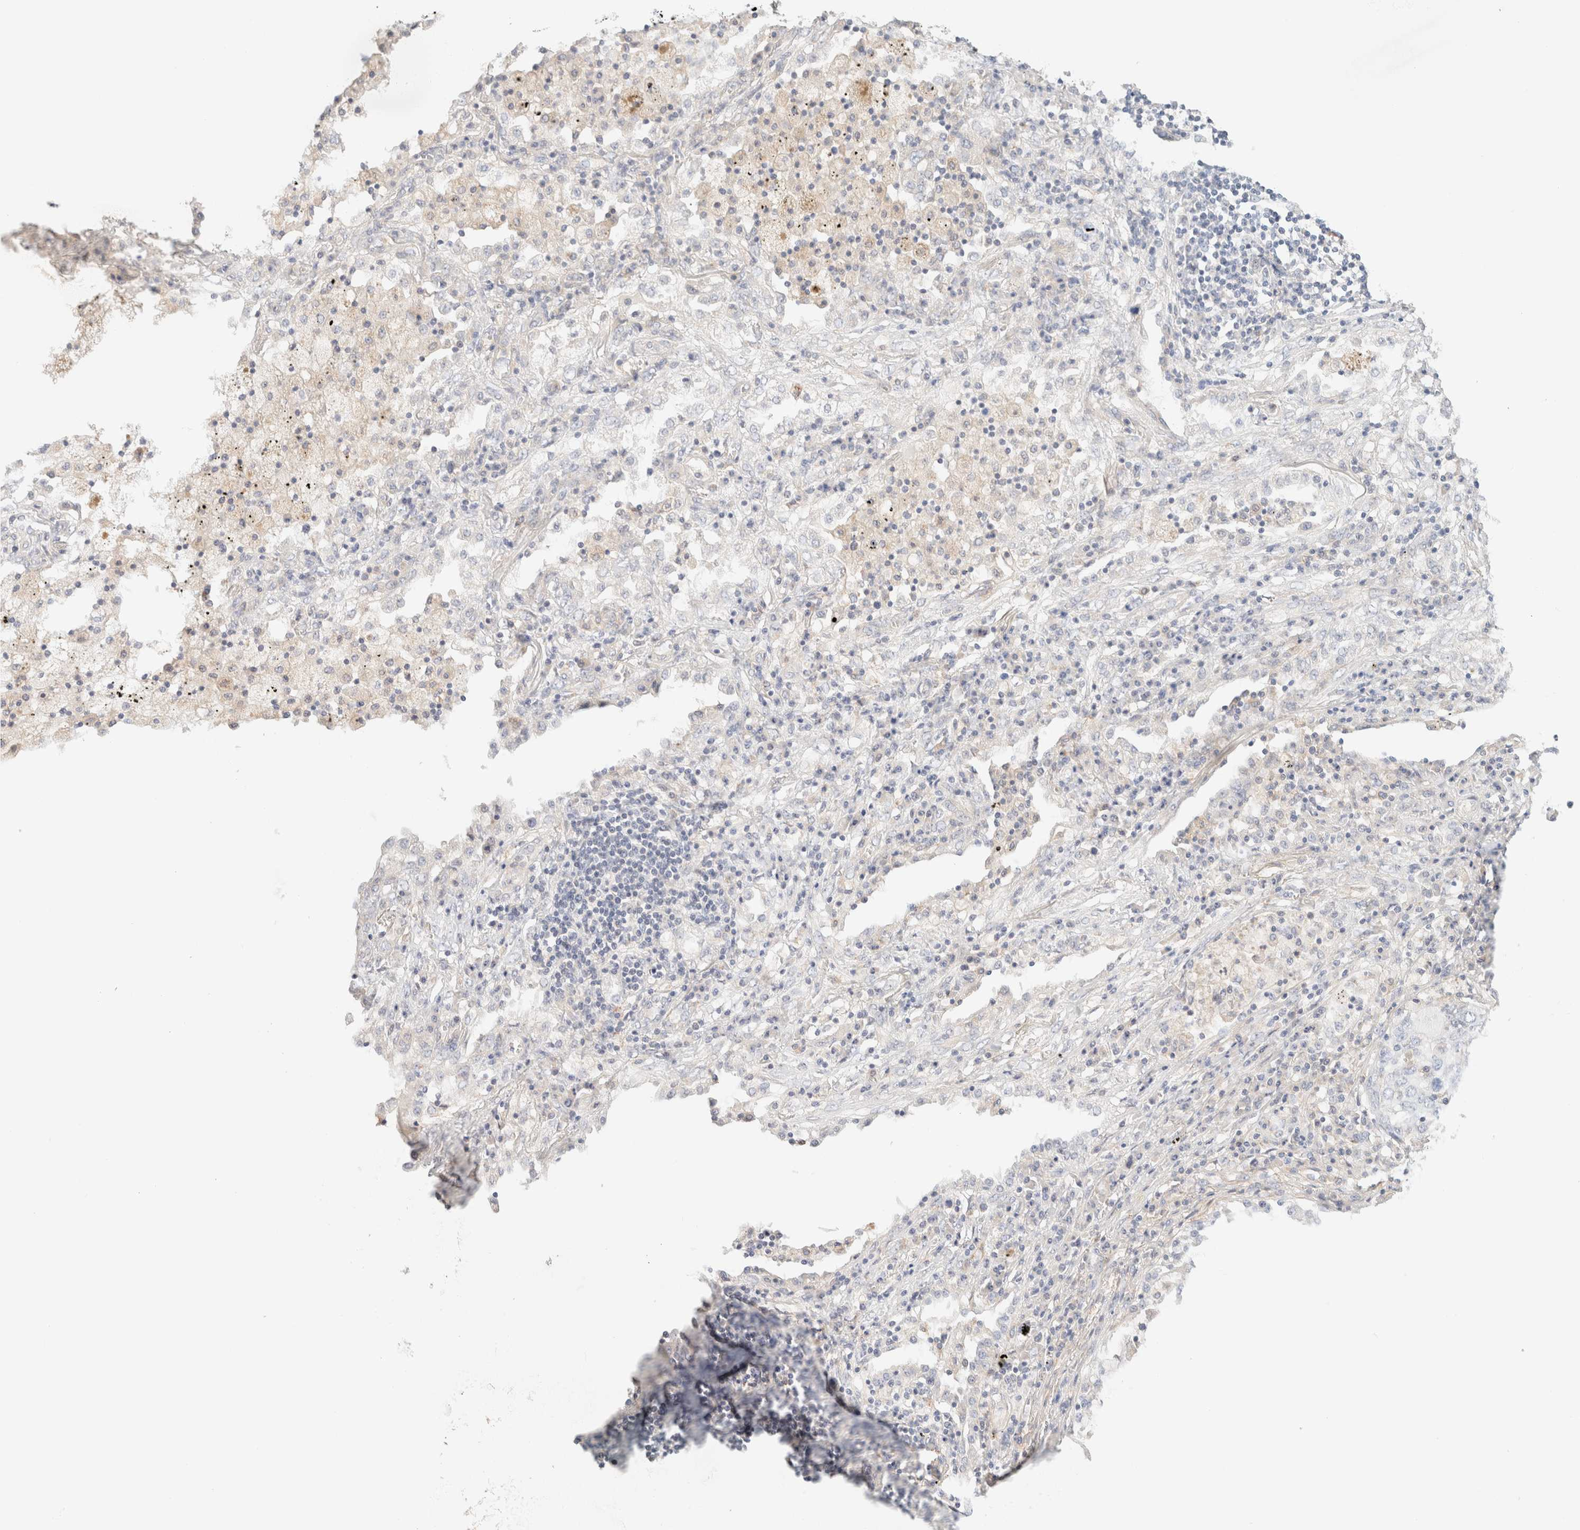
{"staining": {"intensity": "negative", "quantity": "none", "location": "none"}, "tissue": "lung cancer", "cell_type": "Tumor cells", "image_type": "cancer", "snomed": [{"axis": "morphology", "description": "Squamous cell carcinoma, NOS"}, {"axis": "topography", "description": "Lung"}], "caption": "Tumor cells are negative for brown protein staining in lung cancer. Nuclei are stained in blue.", "gene": "SARM1", "patient": {"sex": "female", "age": 63}}